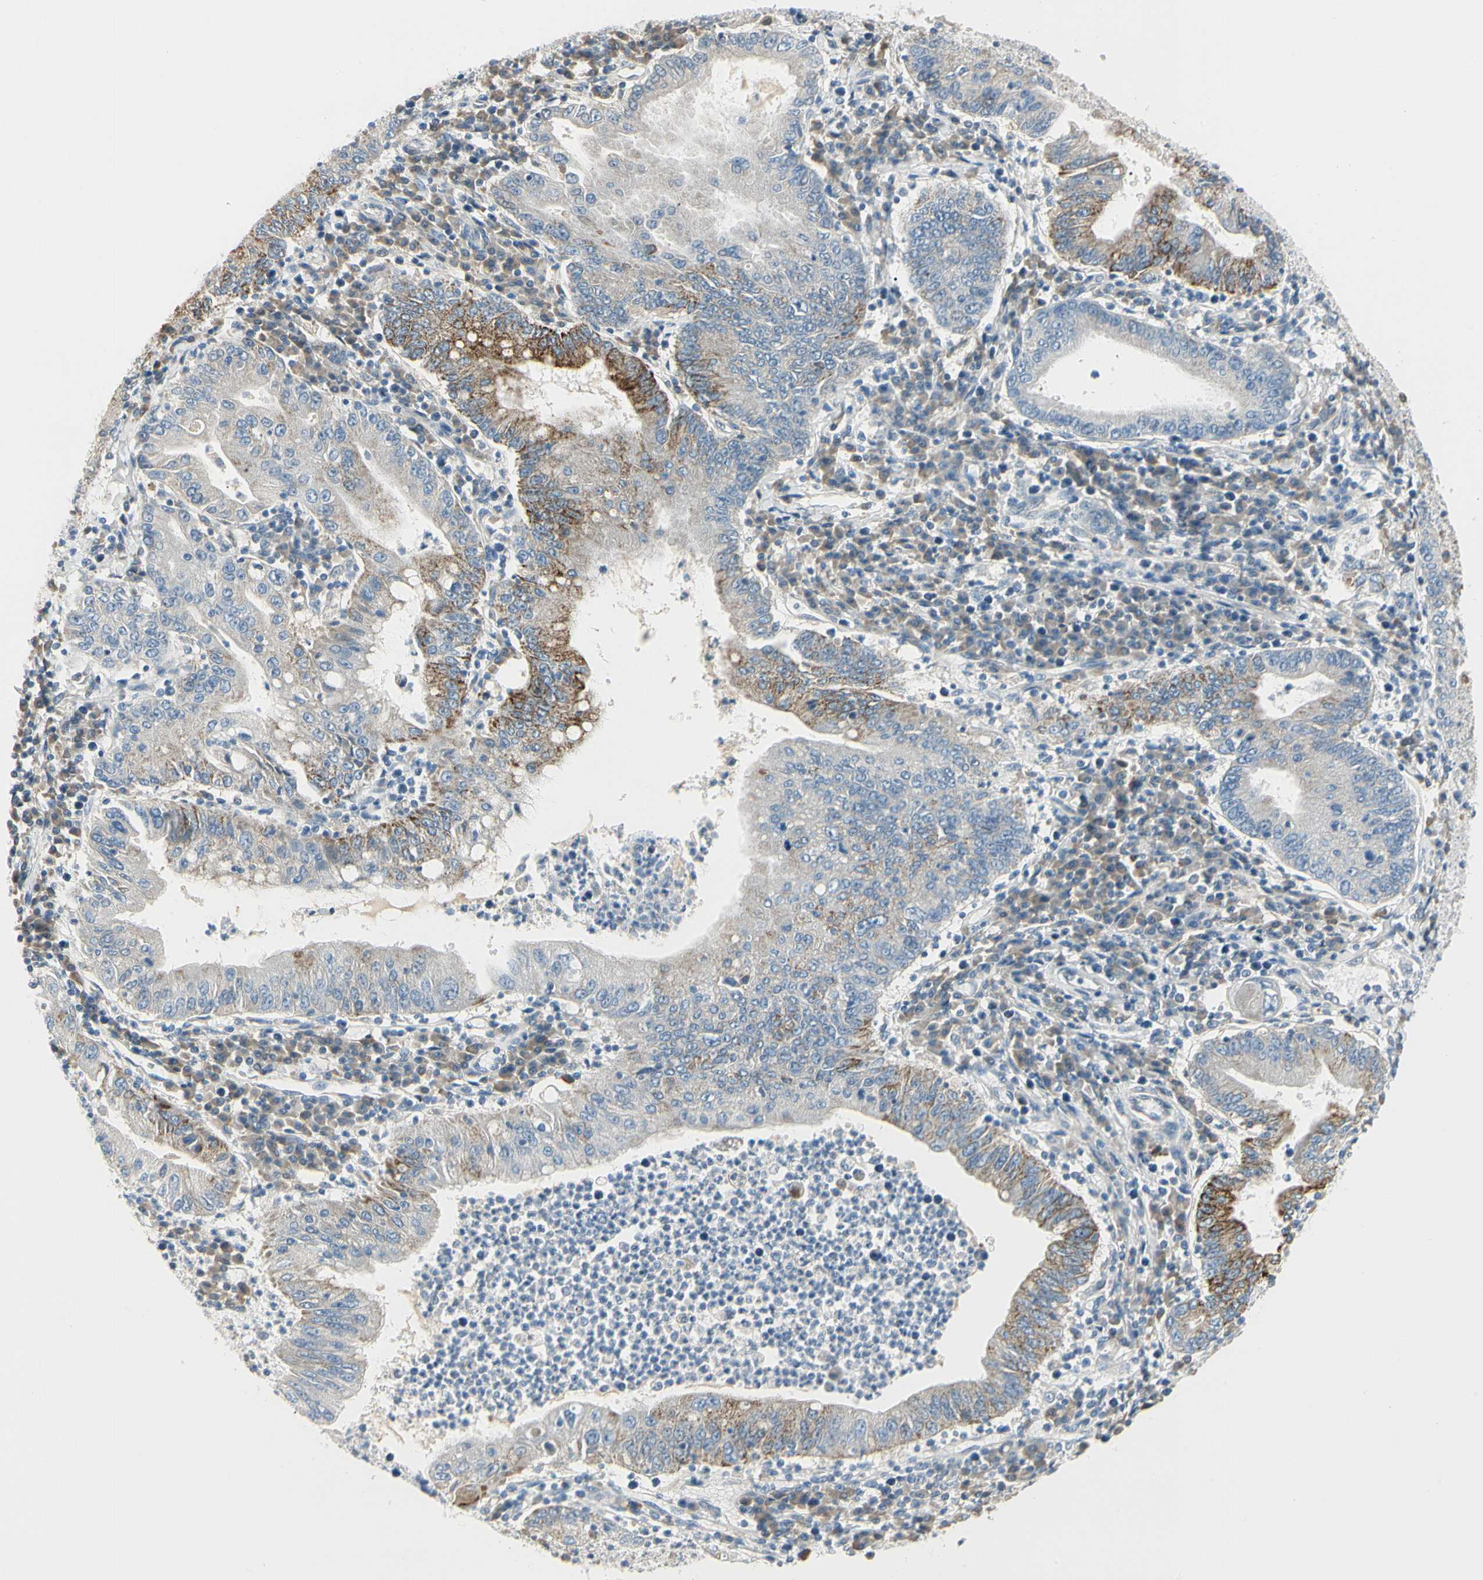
{"staining": {"intensity": "strong", "quantity": "<25%", "location": "cytoplasmic/membranous"}, "tissue": "stomach cancer", "cell_type": "Tumor cells", "image_type": "cancer", "snomed": [{"axis": "morphology", "description": "Normal tissue, NOS"}, {"axis": "morphology", "description": "Adenocarcinoma, NOS"}, {"axis": "topography", "description": "Esophagus"}, {"axis": "topography", "description": "Stomach, upper"}, {"axis": "topography", "description": "Peripheral nerve tissue"}], "caption": "Tumor cells demonstrate medium levels of strong cytoplasmic/membranous staining in about <25% of cells in stomach cancer.", "gene": "SLC6A15", "patient": {"sex": "male", "age": 62}}